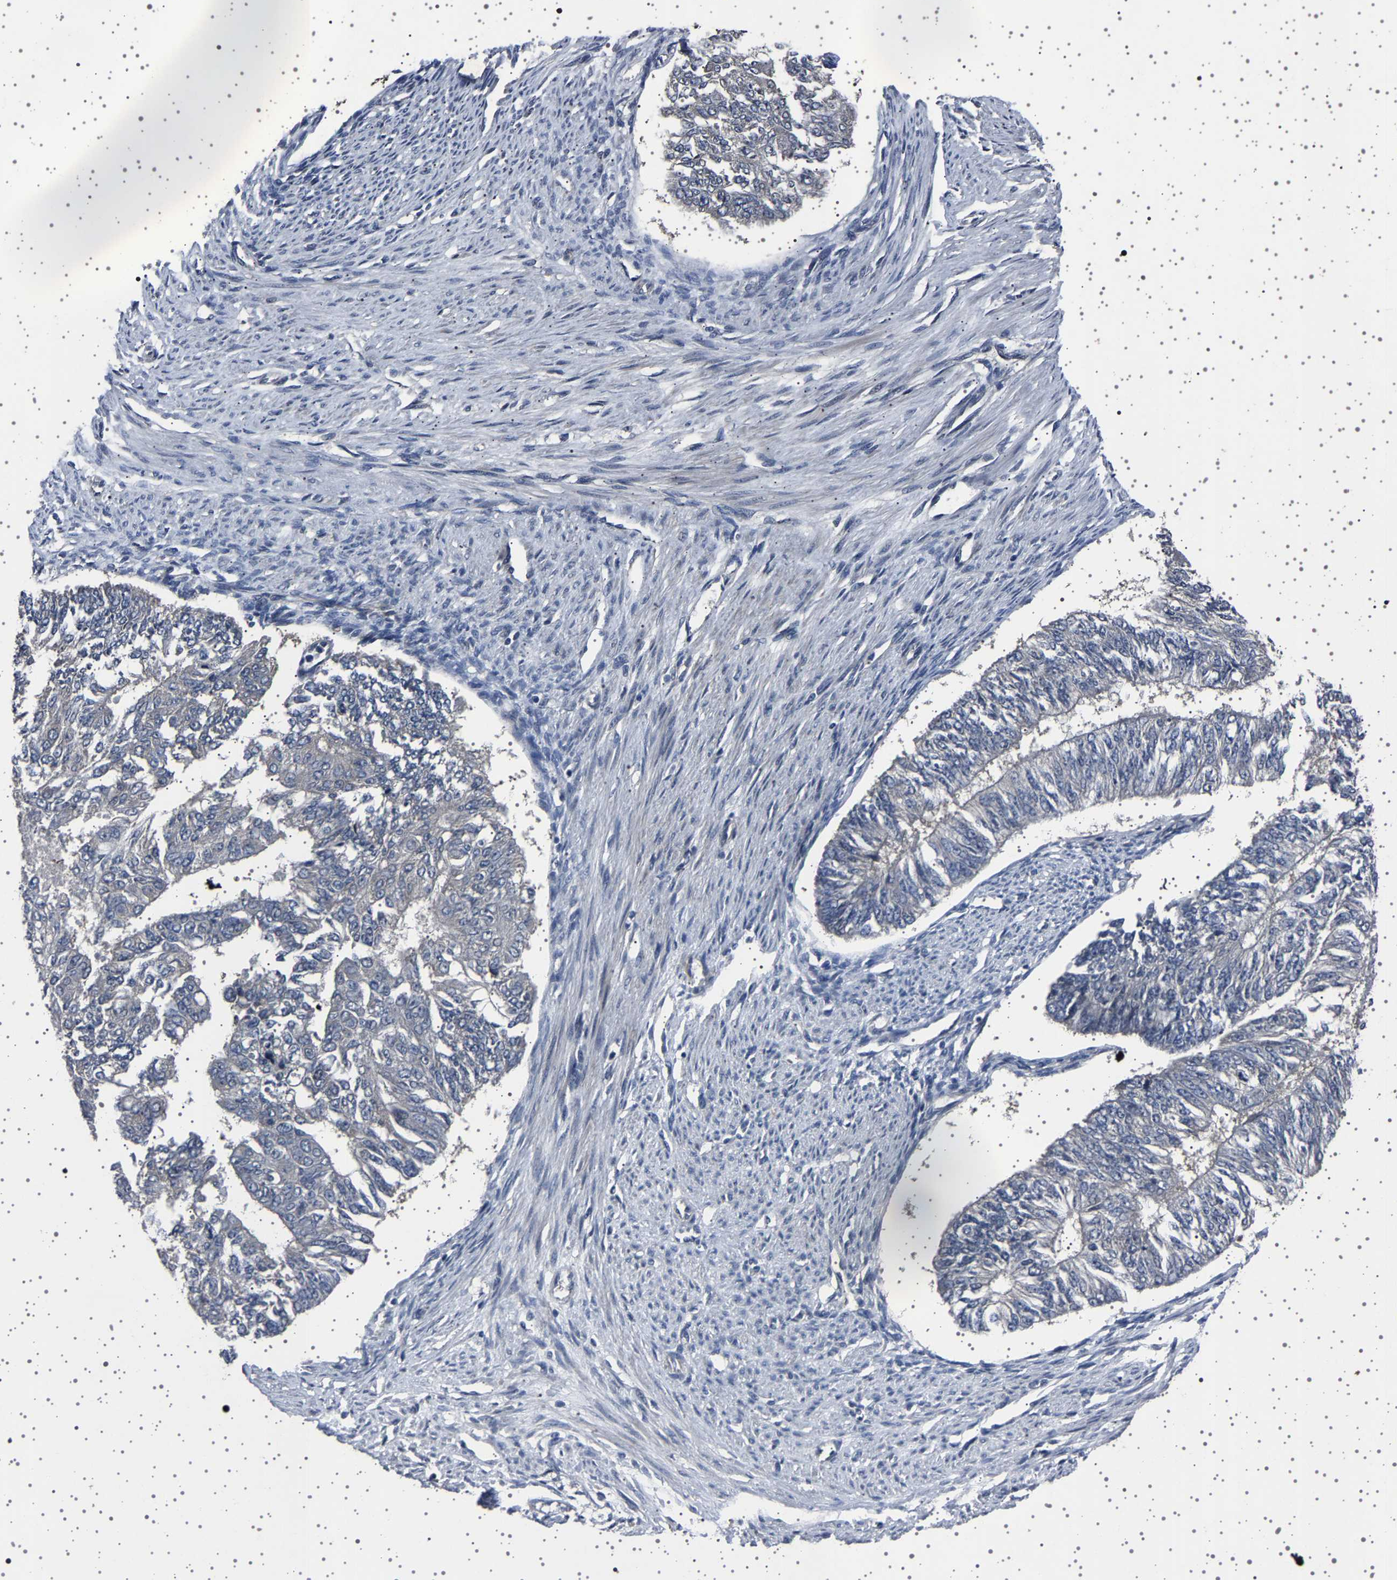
{"staining": {"intensity": "negative", "quantity": "none", "location": "none"}, "tissue": "endometrial cancer", "cell_type": "Tumor cells", "image_type": "cancer", "snomed": [{"axis": "morphology", "description": "Adenocarcinoma, NOS"}, {"axis": "topography", "description": "Endometrium"}], "caption": "Immunohistochemistry micrograph of neoplastic tissue: human endometrial adenocarcinoma stained with DAB (3,3'-diaminobenzidine) displays no significant protein expression in tumor cells.", "gene": "NCKAP1", "patient": {"sex": "female", "age": 32}}